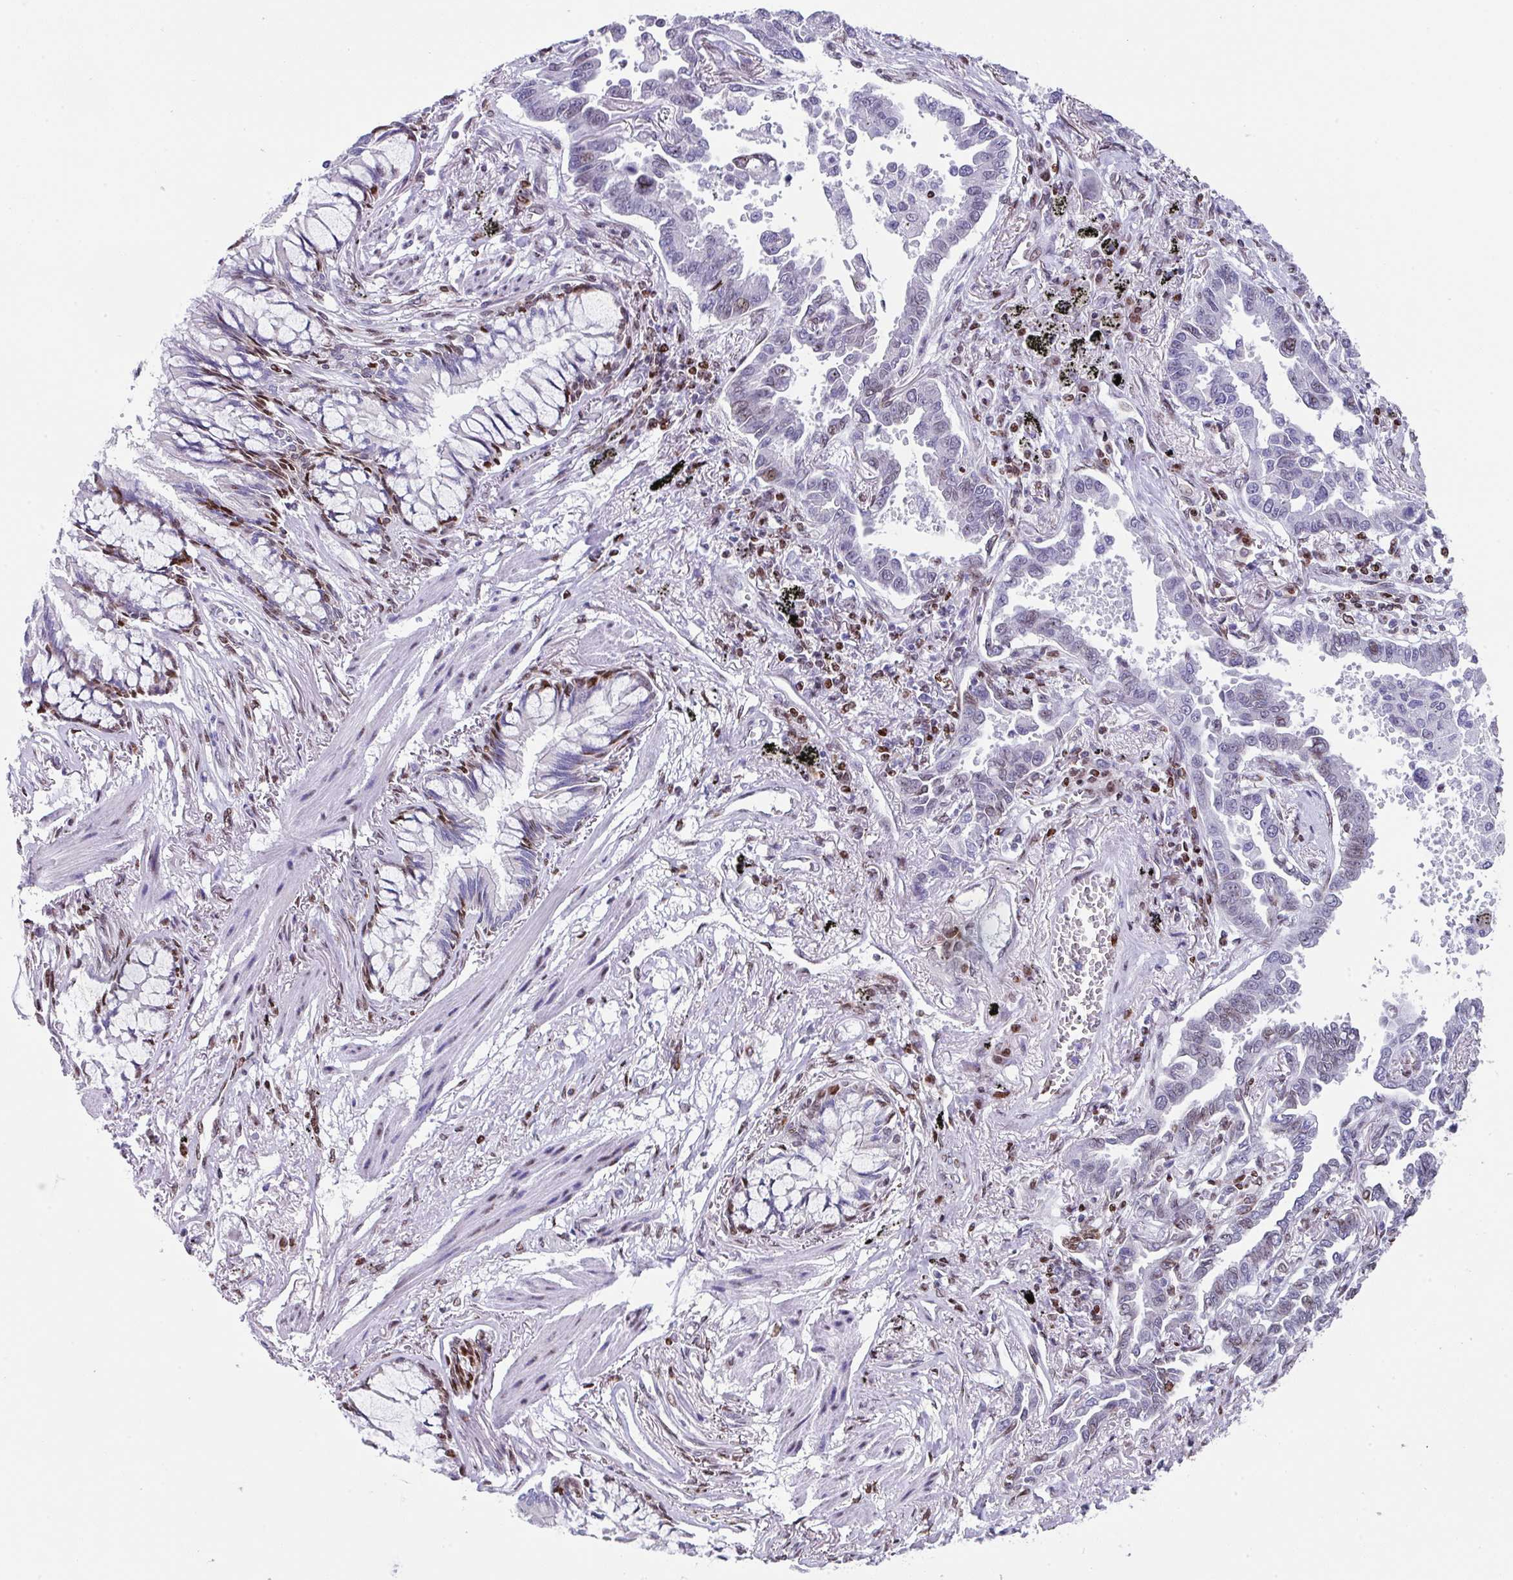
{"staining": {"intensity": "weak", "quantity": "25%-75%", "location": "nuclear"}, "tissue": "lung cancer", "cell_type": "Tumor cells", "image_type": "cancer", "snomed": [{"axis": "morphology", "description": "Adenocarcinoma, NOS"}, {"axis": "topography", "description": "Lung"}], "caption": "Protein expression analysis of adenocarcinoma (lung) shows weak nuclear positivity in approximately 25%-75% of tumor cells.", "gene": "TCF3", "patient": {"sex": "male", "age": 67}}